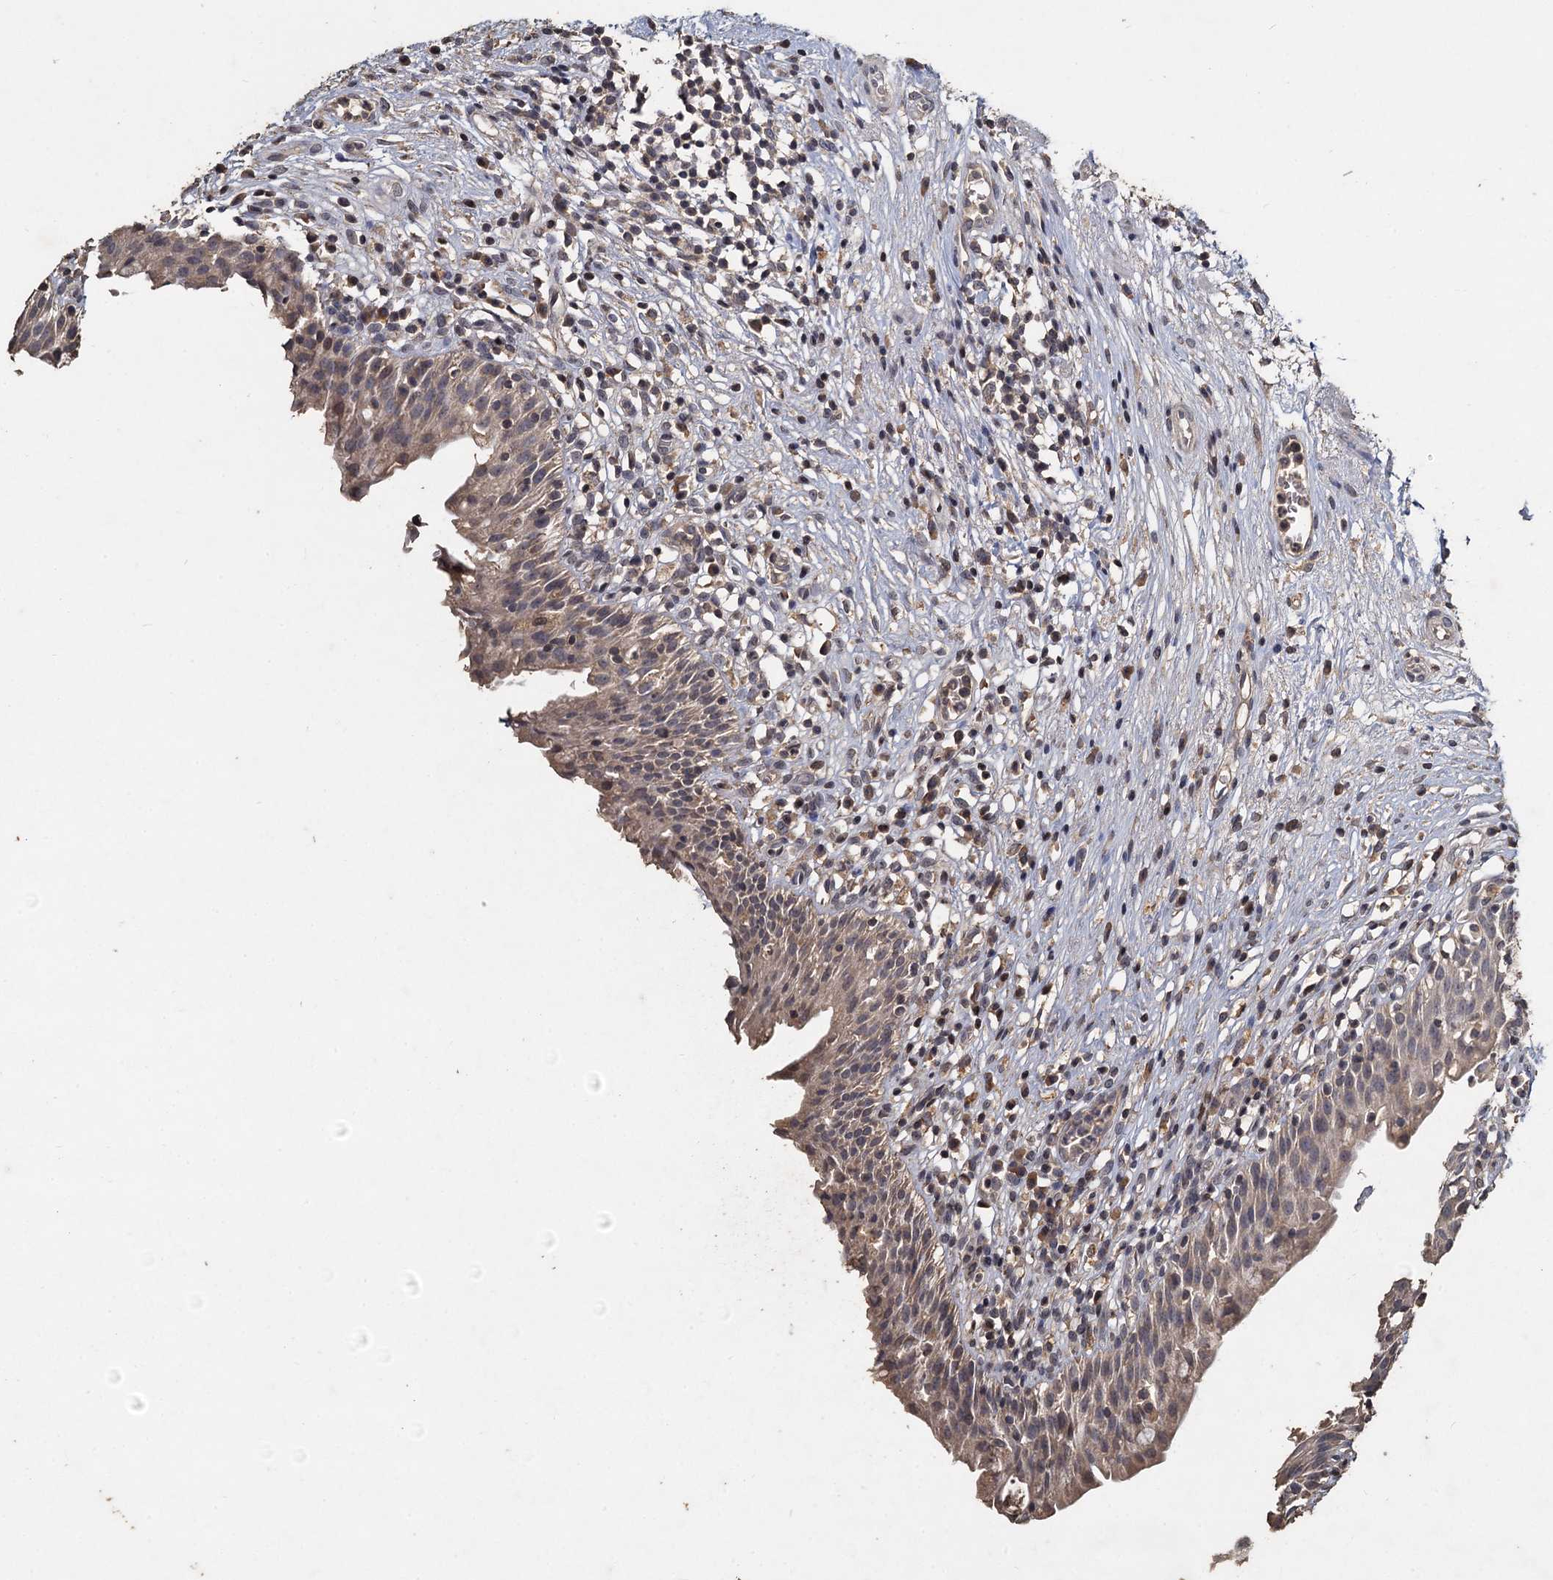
{"staining": {"intensity": "weak", "quantity": "<25%", "location": "cytoplasmic/membranous"}, "tissue": "urinary bladder", "cell_type": "Urothelial cells", "image_type": "normal", "snomed": [{"axis": "morphology", "description": "Normal tissue, NOS"}, {"axis": "morphology", "description": "Inflammation, NOS"}, {"axis": "topography", "description": "Urinary bladder"}], "caption": "The histopathology image exhibits no significant positivity in urothelial cells of urinary bladder. The staining is performed using DAB (3,3'-diaminobenzidine) brown chromogen with nuclei counter-stained in using hematoxylin.", "gene": "CCDC61", "patient": {"sex": "male", "age": 63}}